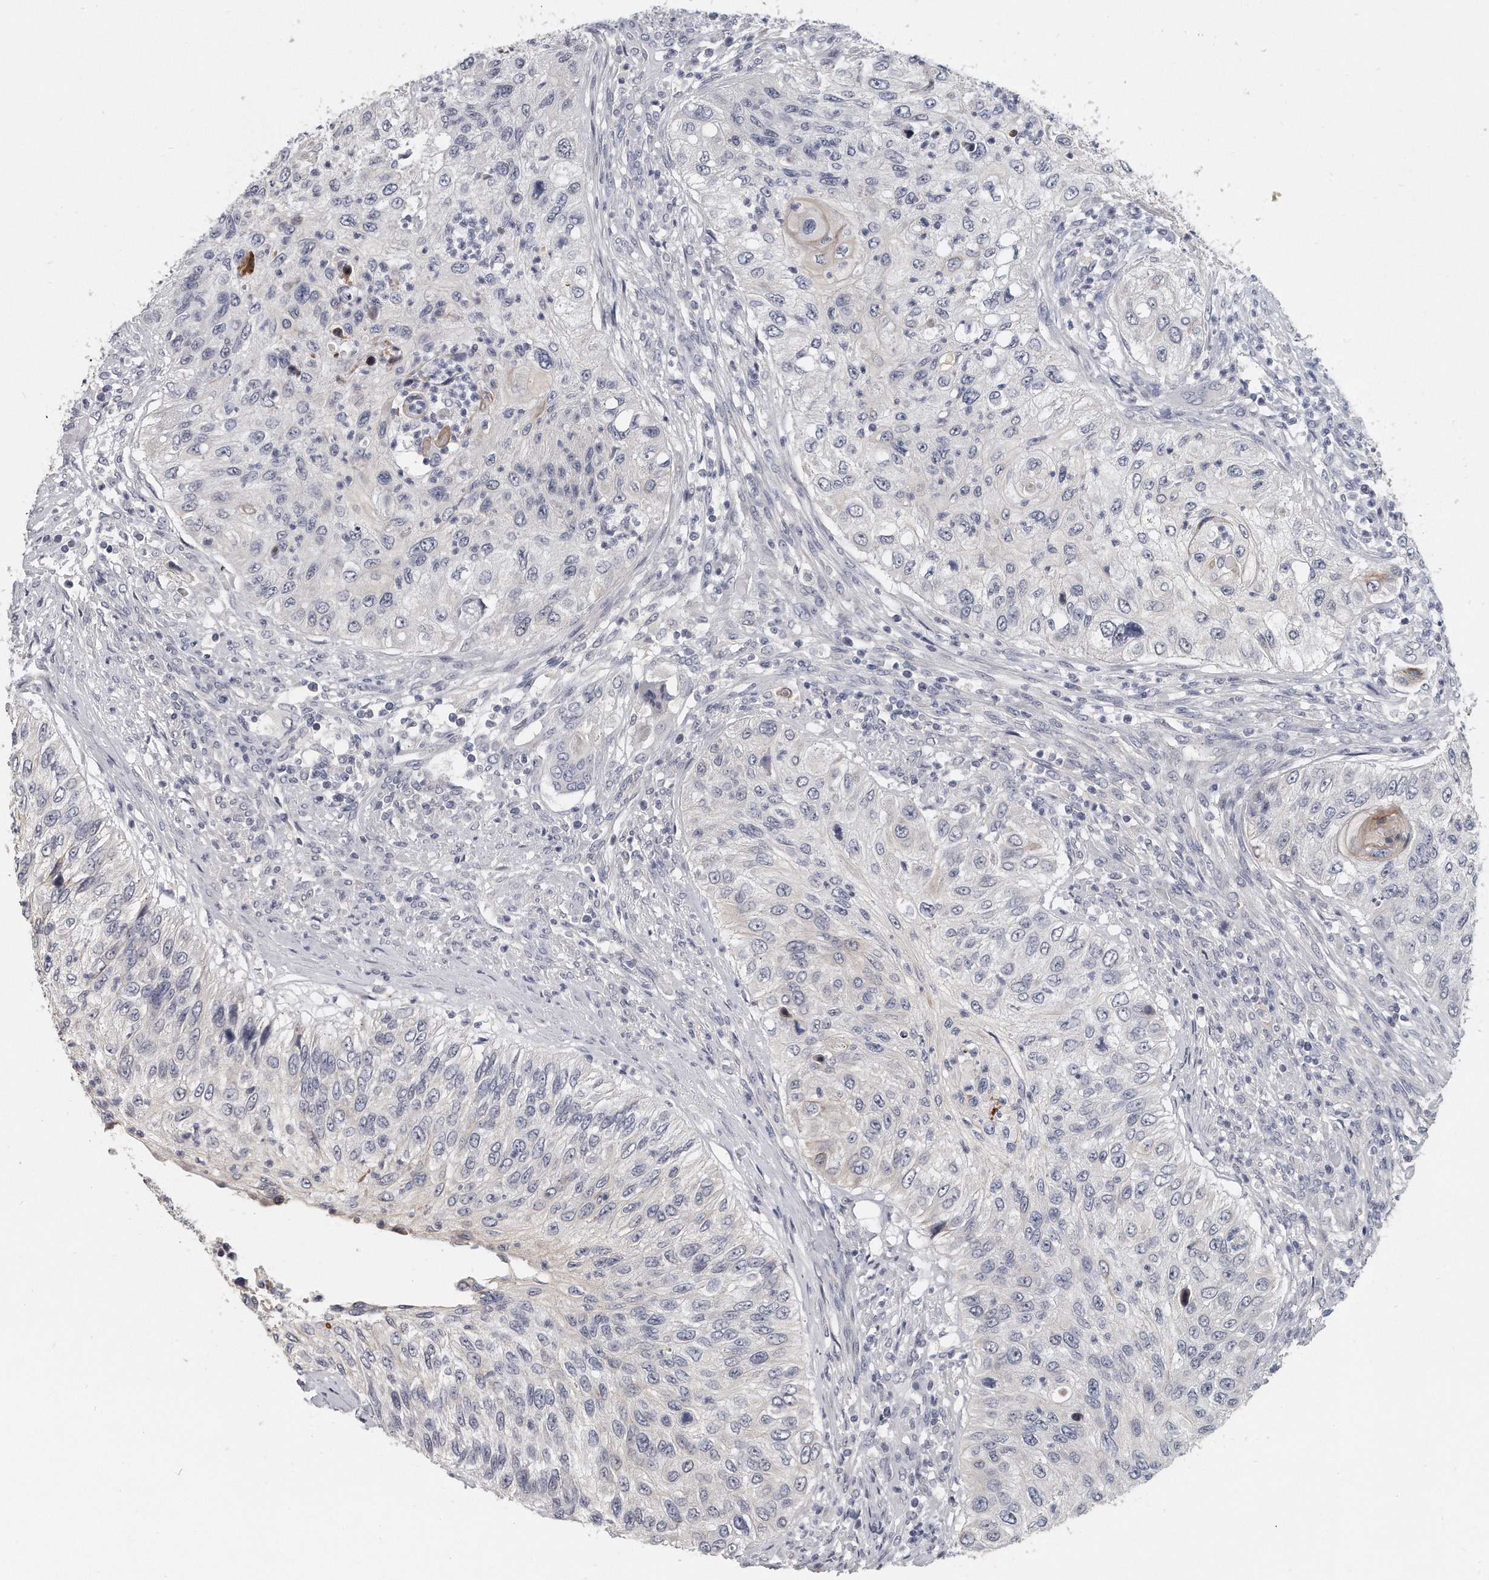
{"staining": {"intensity": "negative", "quantity": "none", "location": "none"}, "tissue": "urothelial cancer", "cell_type": "Tumor cells", "image_type": "cancer", "snomed": [{"axis": "morphology", "description": "Urothelial carcinoma, High grade"}, {"axis": "topography", "description": "Urinary bladder"}], "caption": "Micrograph shows no significant protein staining in tumor cells of high-grade urothelial carcinoma. Brightfield microscopy of immunohistochemistry (IHC) stained with DAB (brown) and hematoxylin (blue), captured at high magnification.", "gene": "KLHL7", "patient": {"sex": "female", "age": 60}}